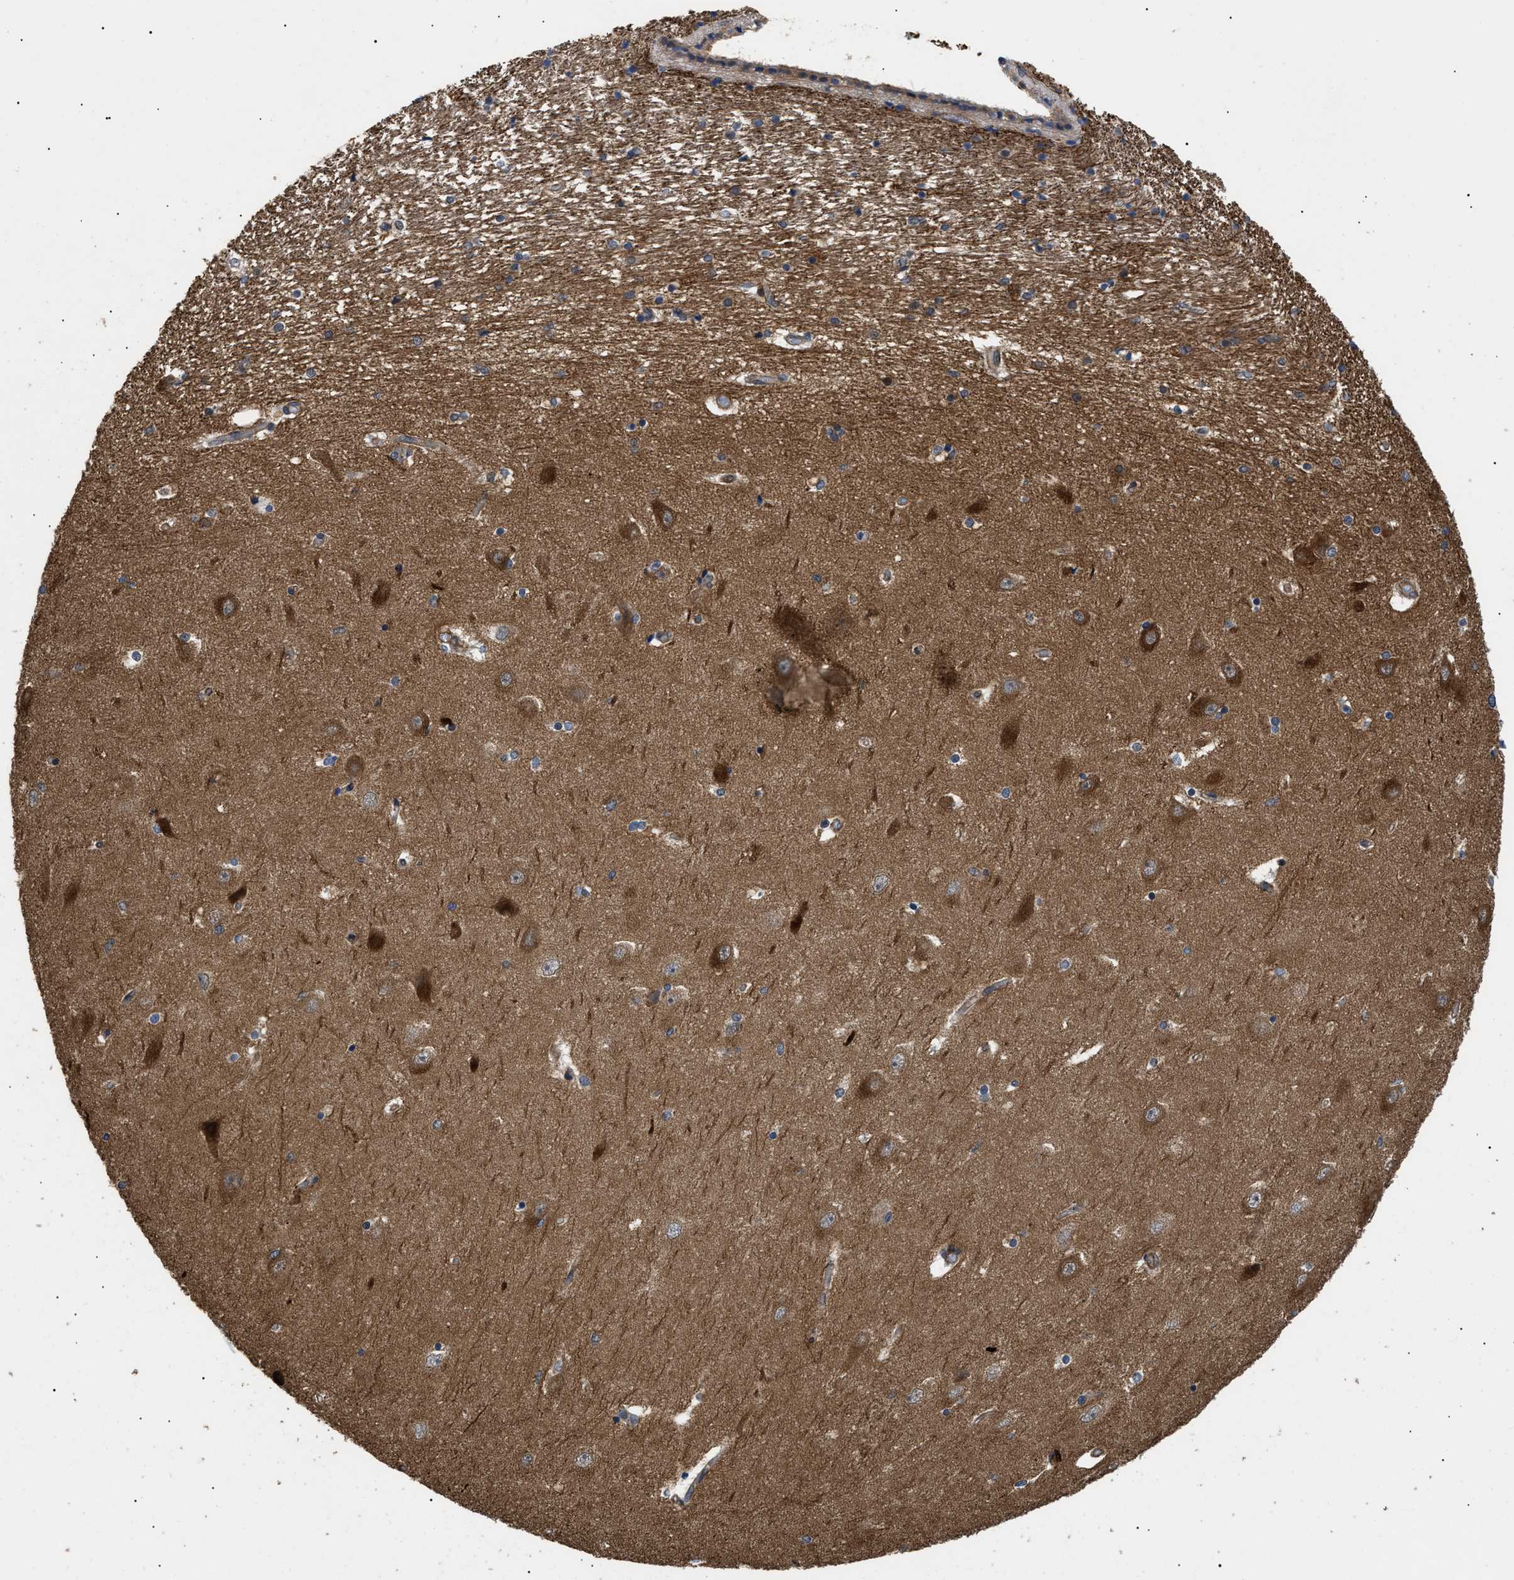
{"staining": {"intensity": "weak", "quantity": "<25%", "location": "cytoplasmic/membranous"}, "tissue": "hippocampus", "cell_type": "Glial cells", "image_type": "normal", "snomed": [{"axis": "morphology", "description": "Normal tissue, NOS"}, {"axis": "topography", "description": "Hippocampus"}], "caption": "The histopathology image shows no significant positivity in glial cells of hippocampus. The staining was performed using DAB to visualize the protein expression in brown, while the nuclei were stained in blue with hematoxylin (Magnification: 20x).", "gene": "CRCP", "patient": {"sex": "female", "age": 54}}